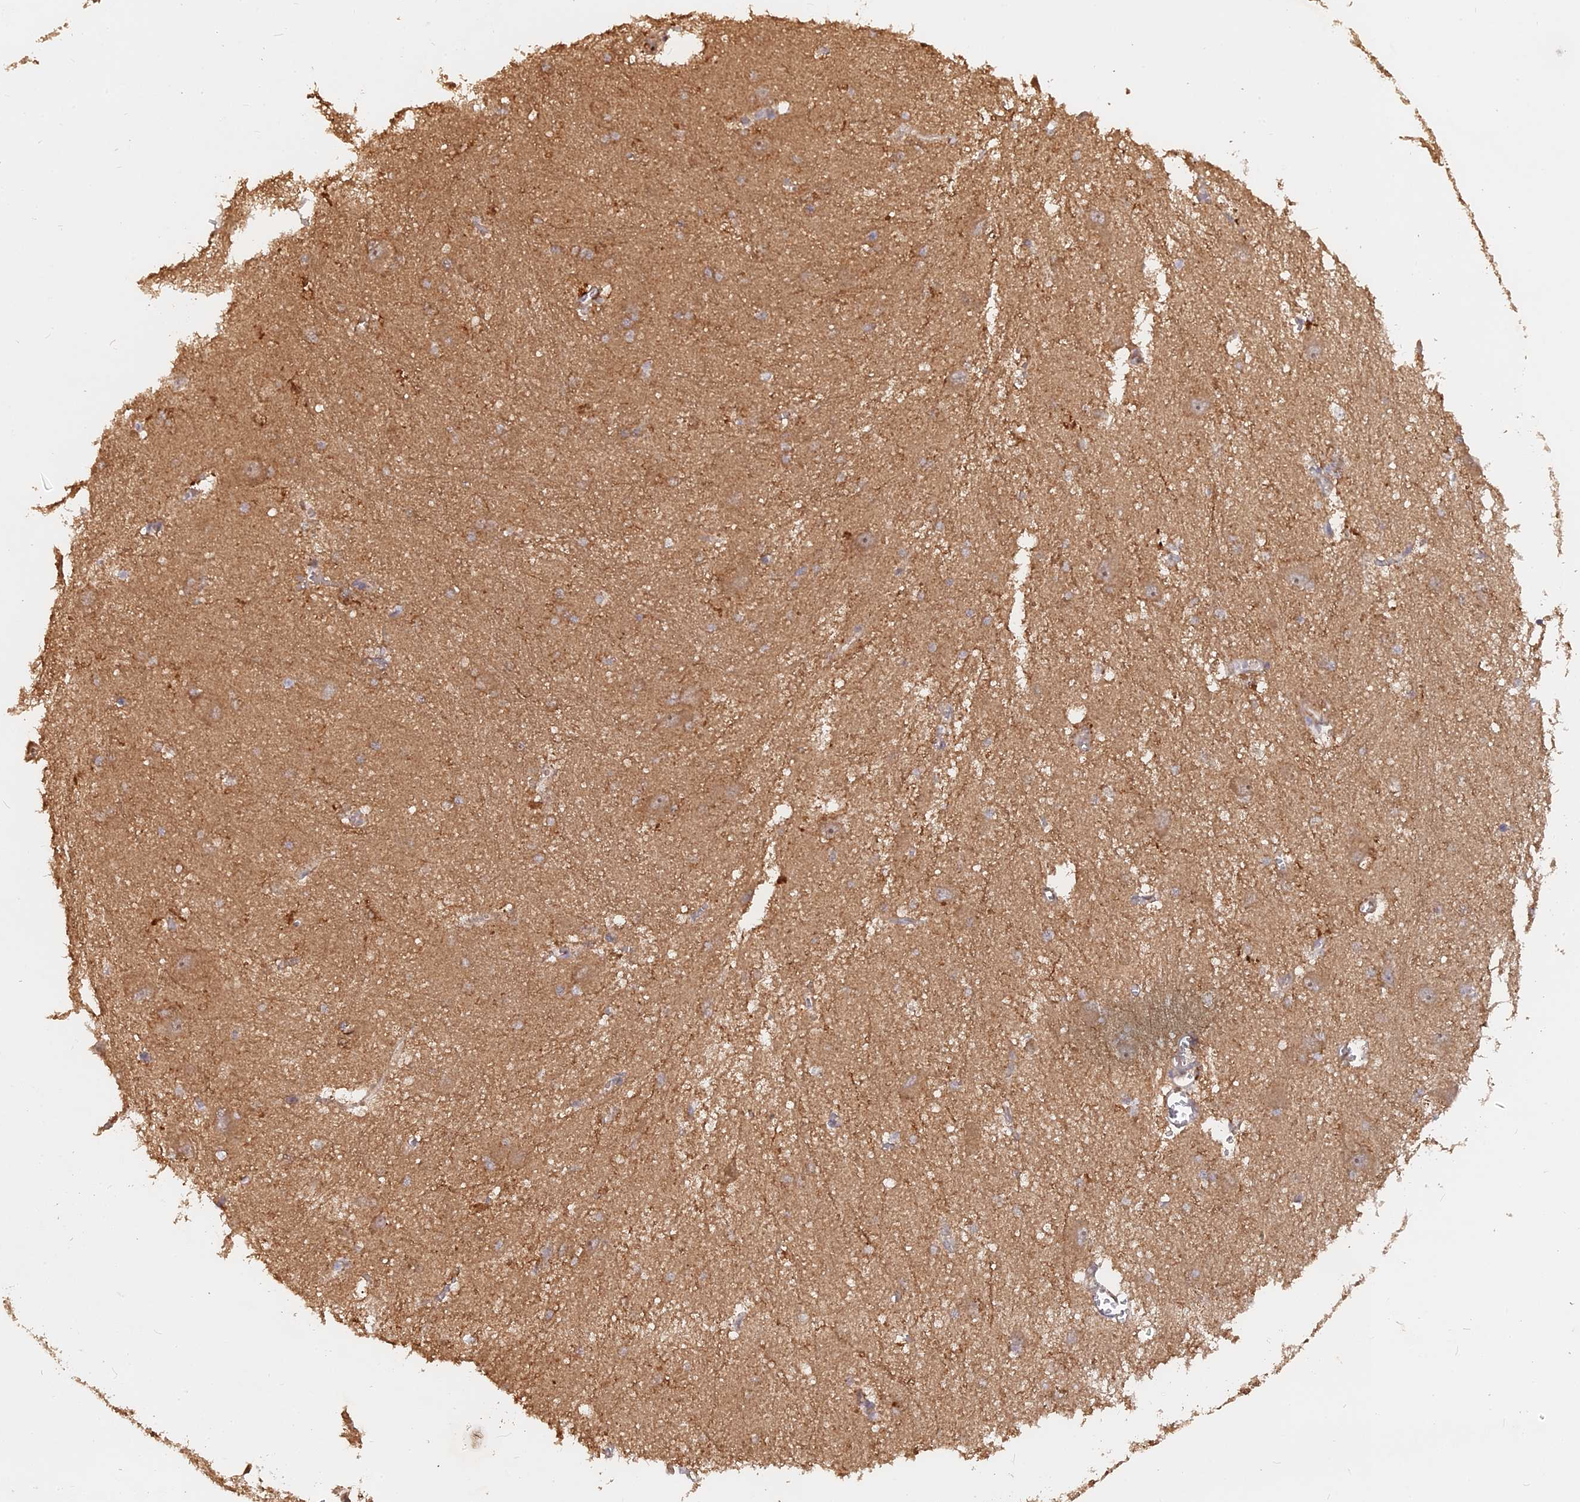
{"staining": {"intensity": "moderate", "quantity": "<25%", "location": "cytoplasmic/membranous"}, "tissue": "caudate", "cell_type": "Glial cells", "image_type": "normal", "snomed": [{"axis": "morphology", "description": "Normal tissue, NOS"}, {"axis": "topography", "description": "Lateral ventricle wall"}], "caption": "Caudate stained with DAB (3,3'-diaminobenzidine) immunohistochemistry exhibits low levels of moderate cytoplasmic/membranous staining in approximately <25% of glial cells. (brown staining indicates protein expression, while blue staining denotes nuclei).", "gene": "SAC3D1", "patient": {"sex": "male", "age": 37}}